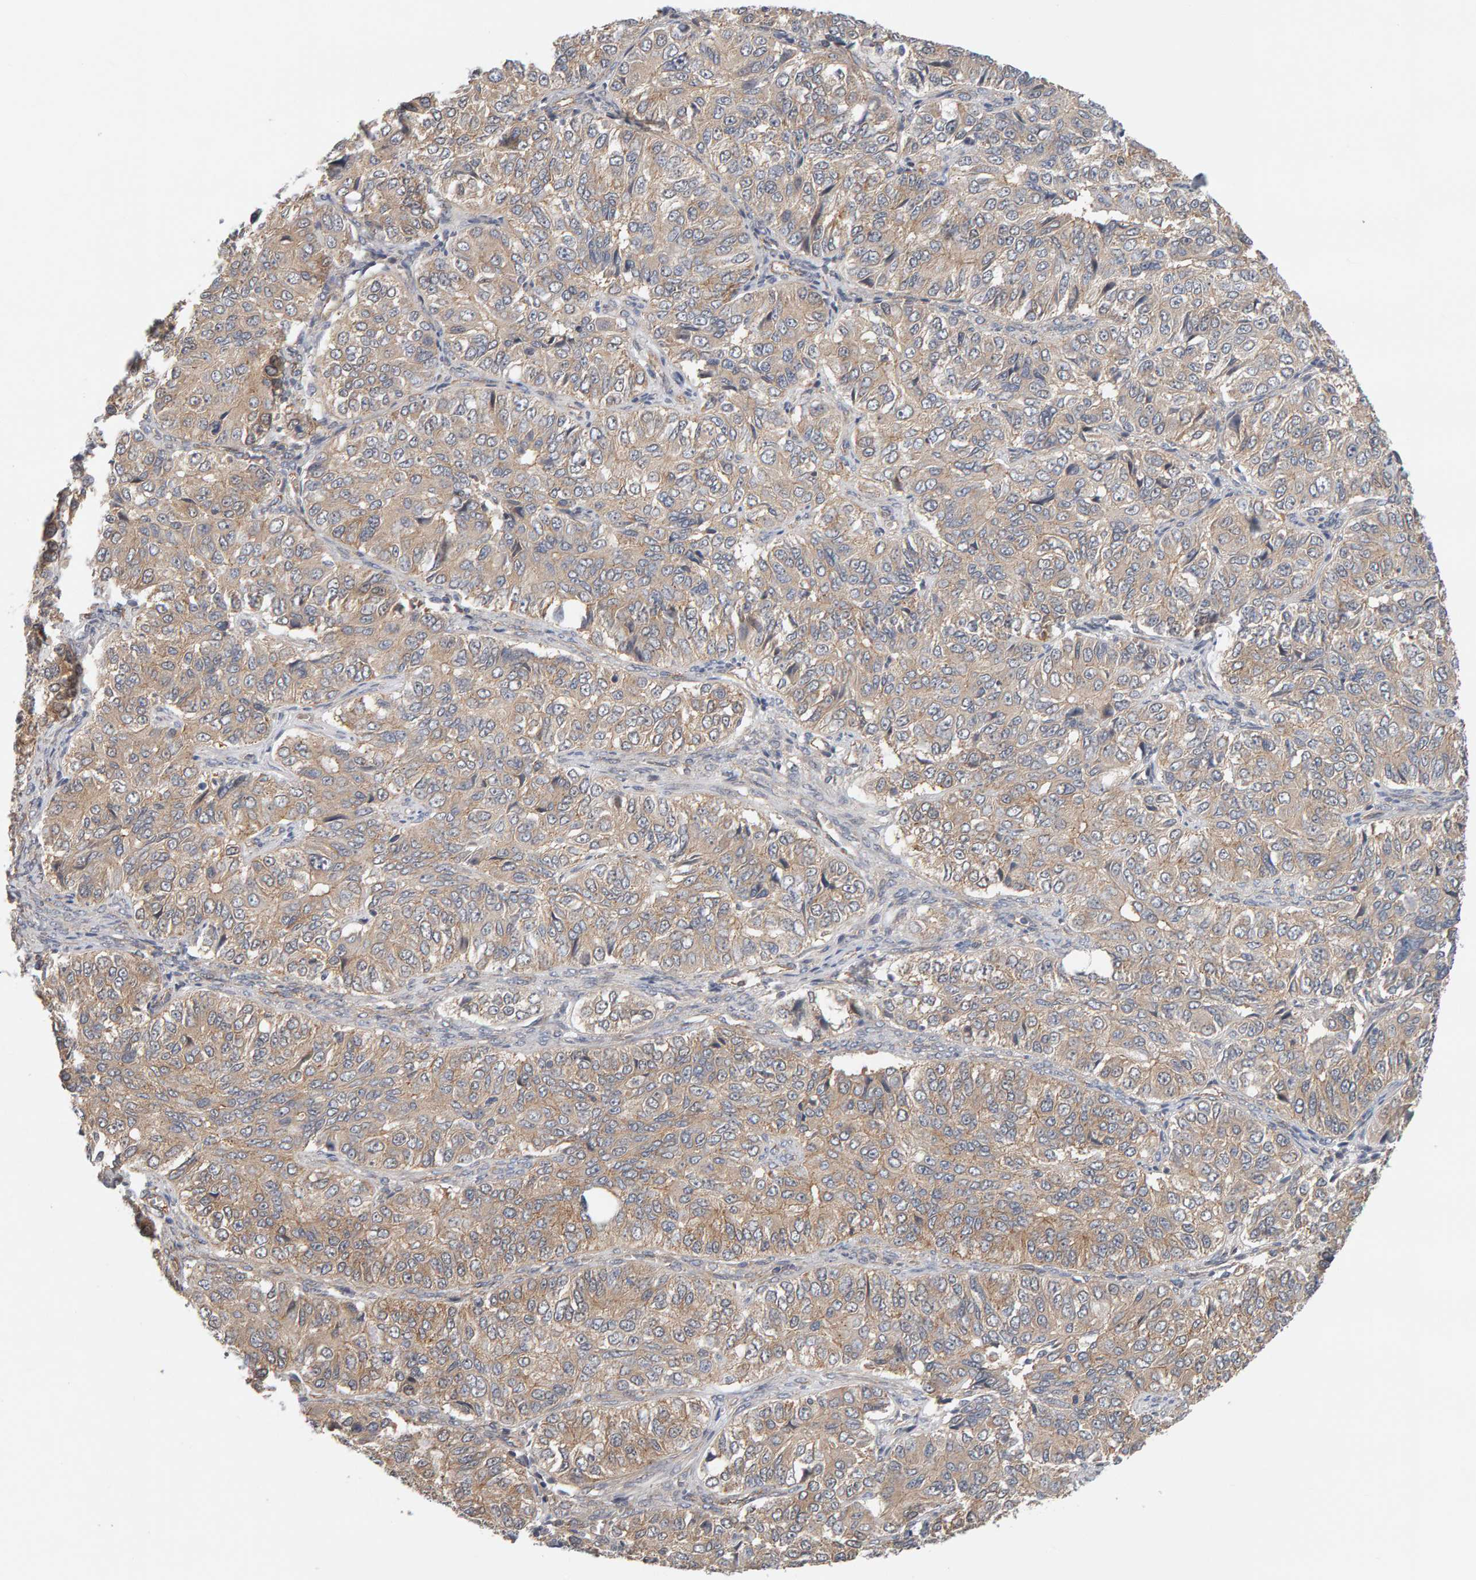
{"staining": {"intensity": "weak", "quantity": ">75%", "location": "cytoplasmic/membranous"}, "tissue": "ovarian cancer", "cell_type": "Tumor cells", "image_type": "cancer", "snomed": [{"axis": "morphology", "description": "Carcinoma, endometroid"}, {"axis": "topography", "description": "Ovary"}], "caption": "A brown stain highlights weak cytoplasmic/membranous staining of a protein in human ovarian cancer (endometroid carcinoma) tumor cells. Immunohistochemistry (ihc) stains the protein in brown and the nuclei are stained blue.", "gene": "PPP1R16A", "patient": {"sex": "female", "age": 51}}